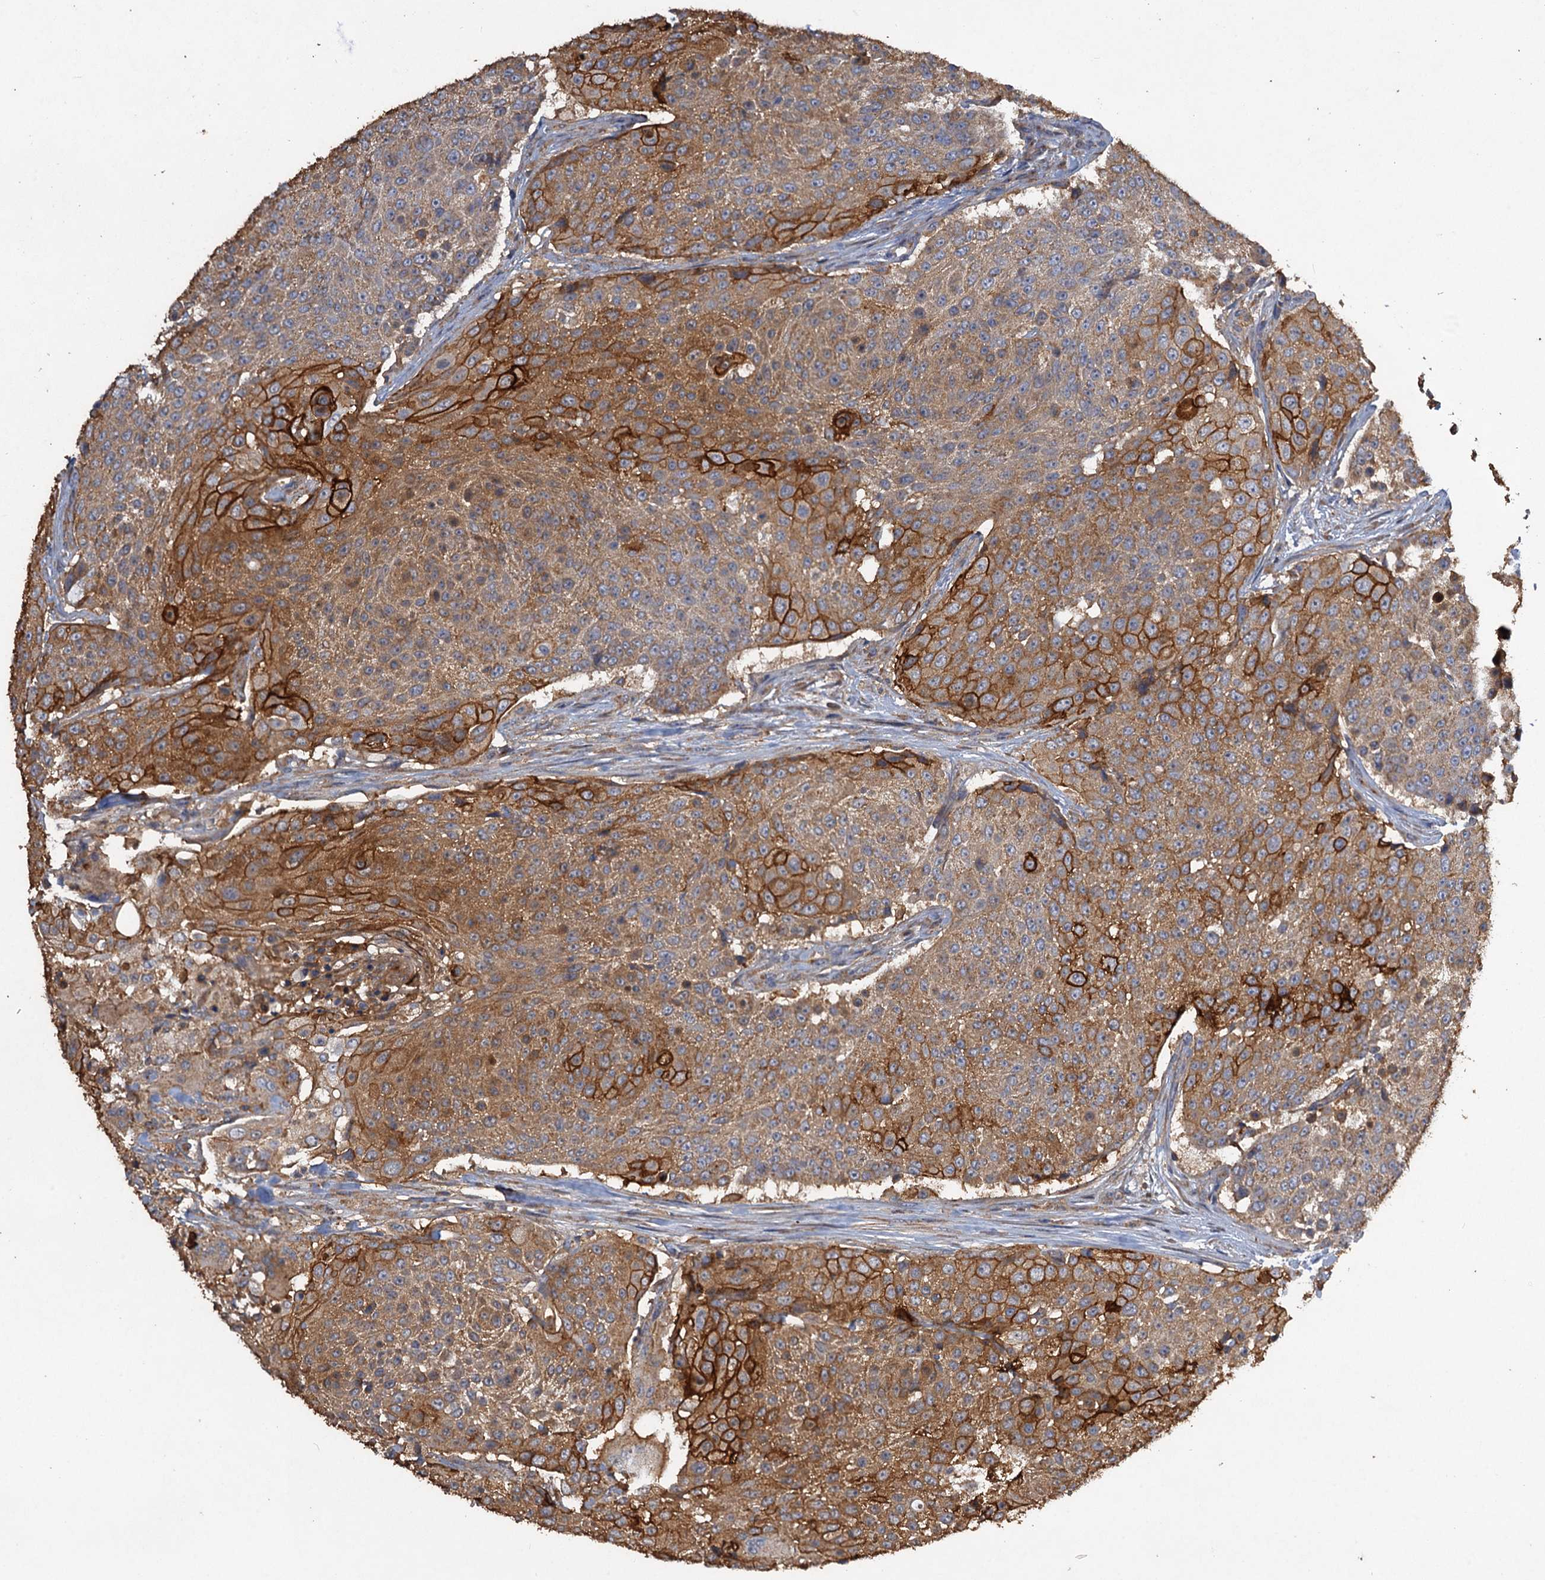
{"staining": {"intensity": "strong", "quantity": "25%-75%", "location": "cytoplasmic/membranous"}, "tissue": "urothelial cancer", "cell_type": "Tumor cells", "image_type": "cancer", "snomed": [{"axis": "morphology", "description": "Urothelial carcinoma, High grade"}, {"axis": "topography", "description": "Urinary bladder"}], "caption": "Human urothelial cancer stained with a brown dye demonstrates strong cytoplasmic/membranous positive positivity in about 25%-75% of tumor cells.", "gene": "SCUBE3", "patient": {"sex": "female", "age": 63}}